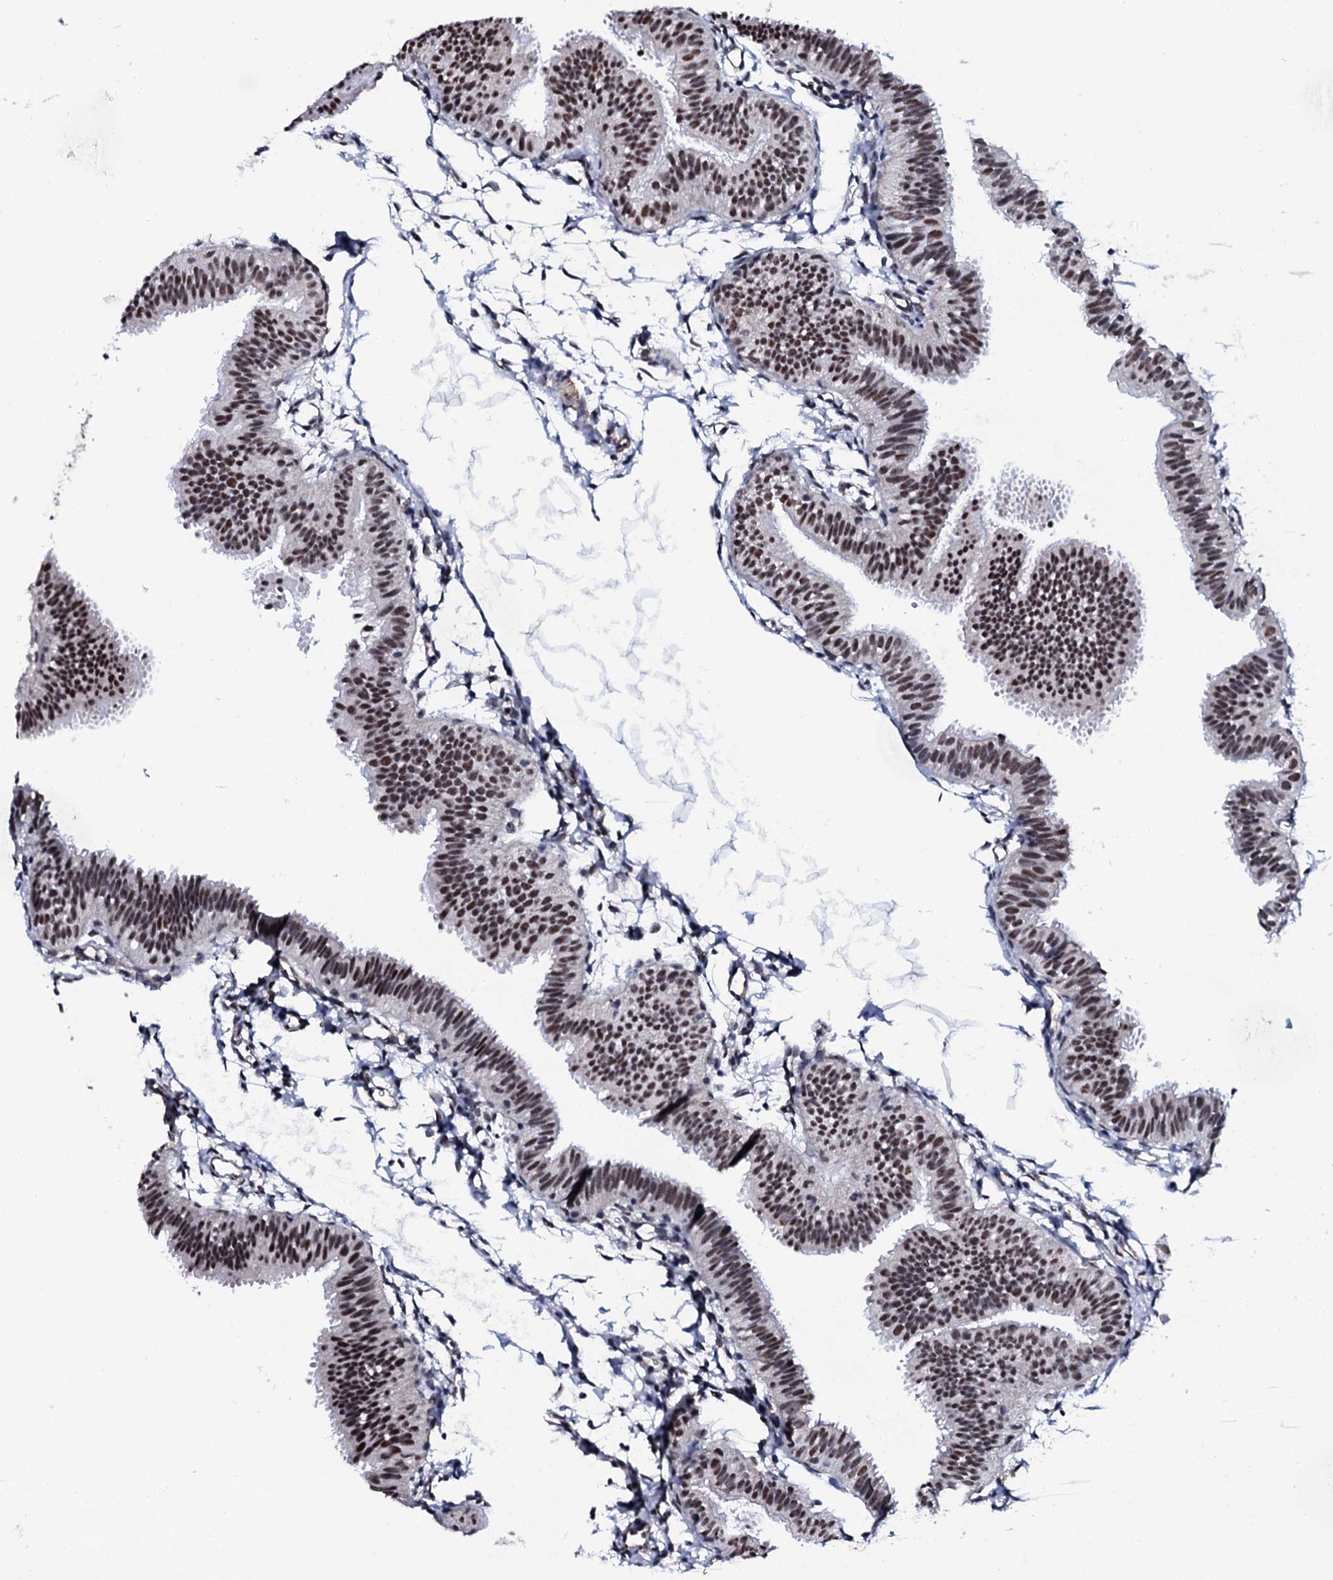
{"staining": {"intensity": "moderate", "quantity": ">75%", "location": "nuclear"}, "tissue": "fallopian tube", "cell_type": "Glandular cells", "image_type": "normal", "snomed": [{"axis": "morphology", "description": "Normal tissue, NOS"}, {"axis": "topography", "description": "Fallopian tube"}], "caption": "This image shows unremarkable fallopian tube stained with immunohistochemistry (IHC) to label a protein in brown. The nuclear of glandular cells show moderate positivity for the protein. Nuclei are counter-stained blue.", "gene": "CWC15", "patient": {"sex": "female", "age": 35}}